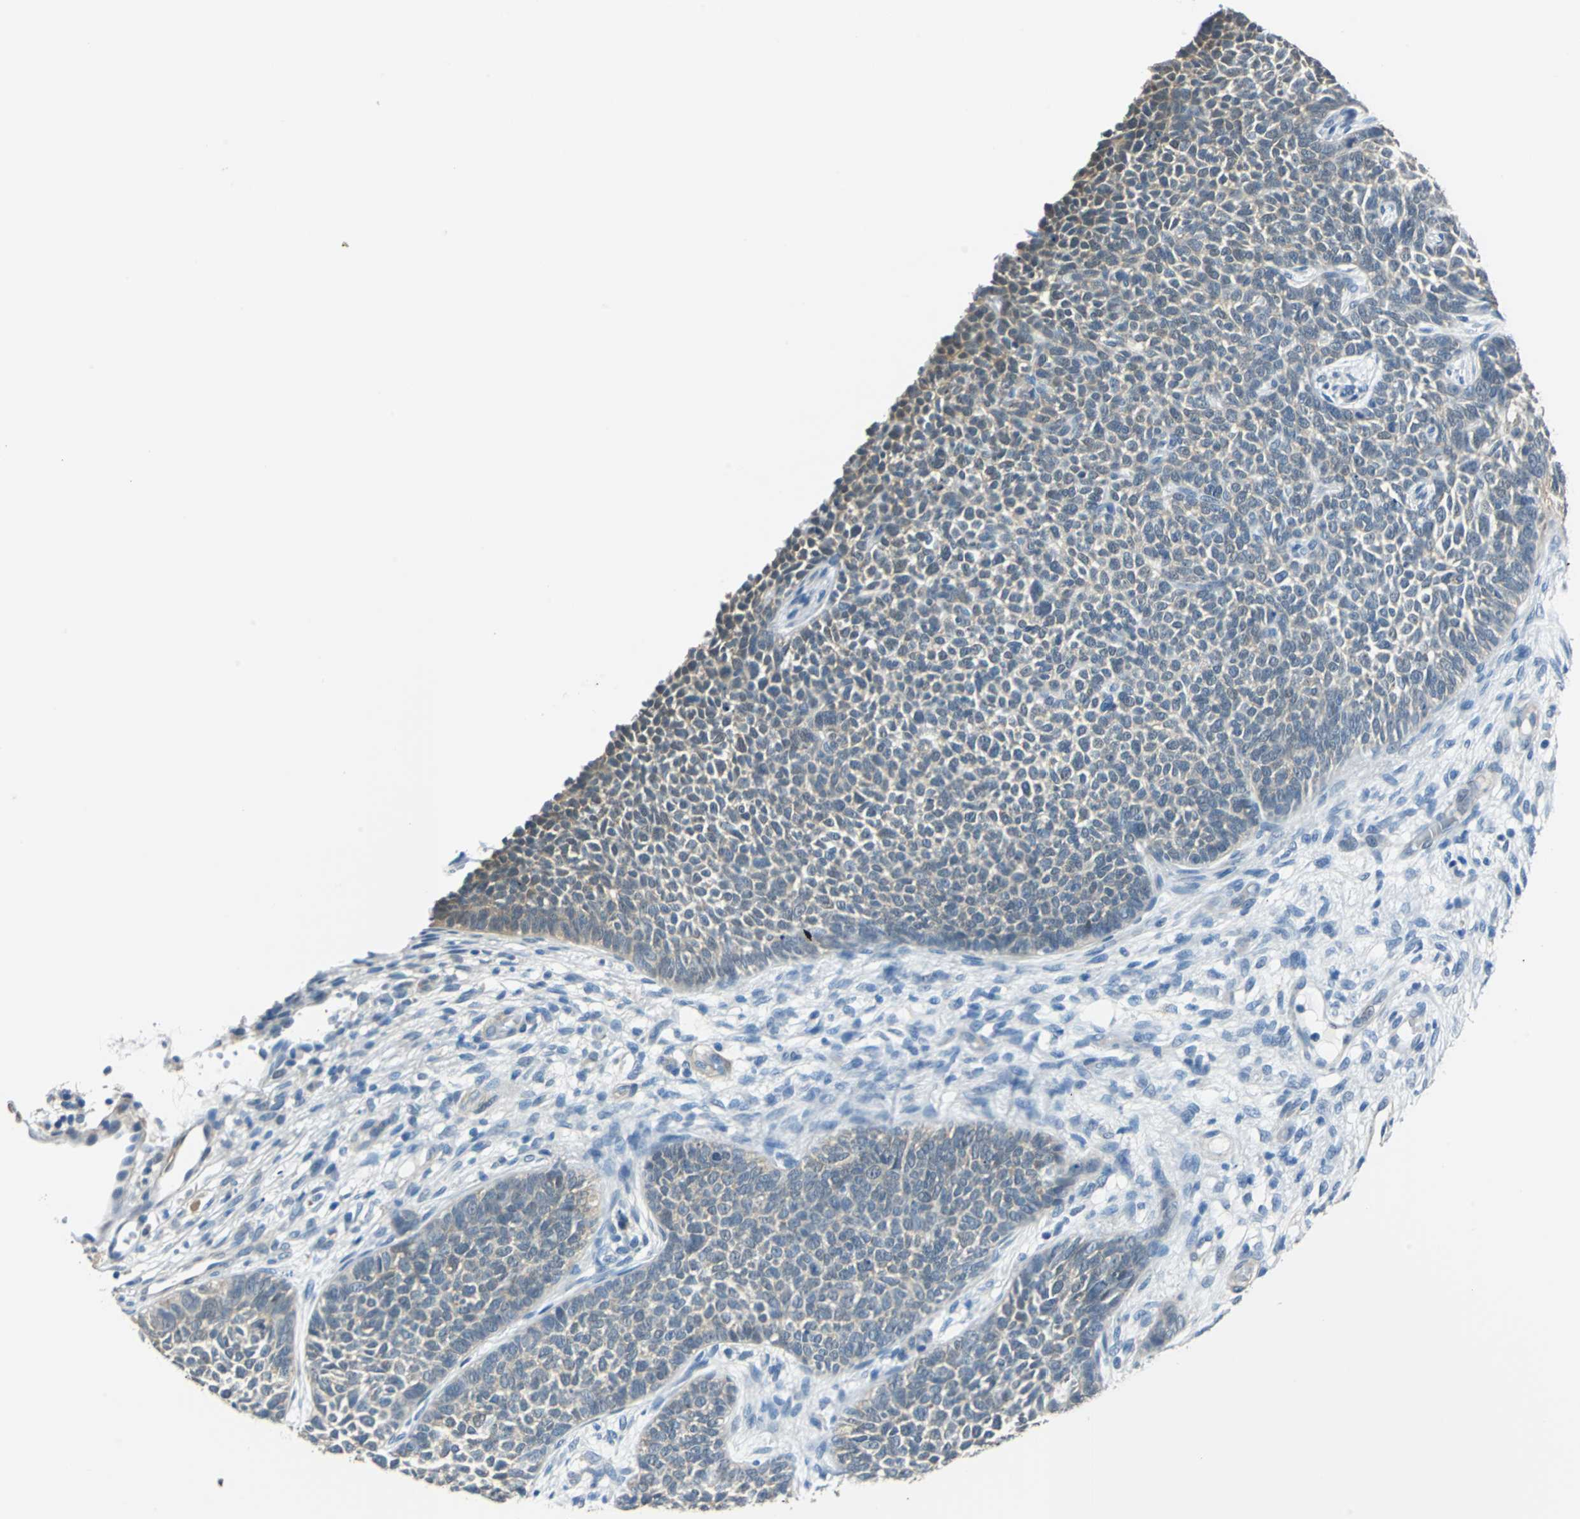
{"staining": {"intensity": "weak", "quantity": "25%-75%", "location": "cytoplasmic/membranous"}, "tissue": "skin cancer", "cell_type": "Tumor cells", "image_type": "cancer", "snomed": [{"axis": "morphology", "description": "Basal cell carcinoma"}, {"axis": "topography", "description": "Skin"}], "caption": "Tumor cells demonstrate low levels of weak cytoplasmic/membranous staining in about 25%-75% of cells in skin basal cell carcinoma. Using DAB (brown) and hematoxylin (blue) stains, captured at high magnification using brightfield microscopy.", "gene": "FKBP4", "patient": {"sex": "female", "age": 84}}